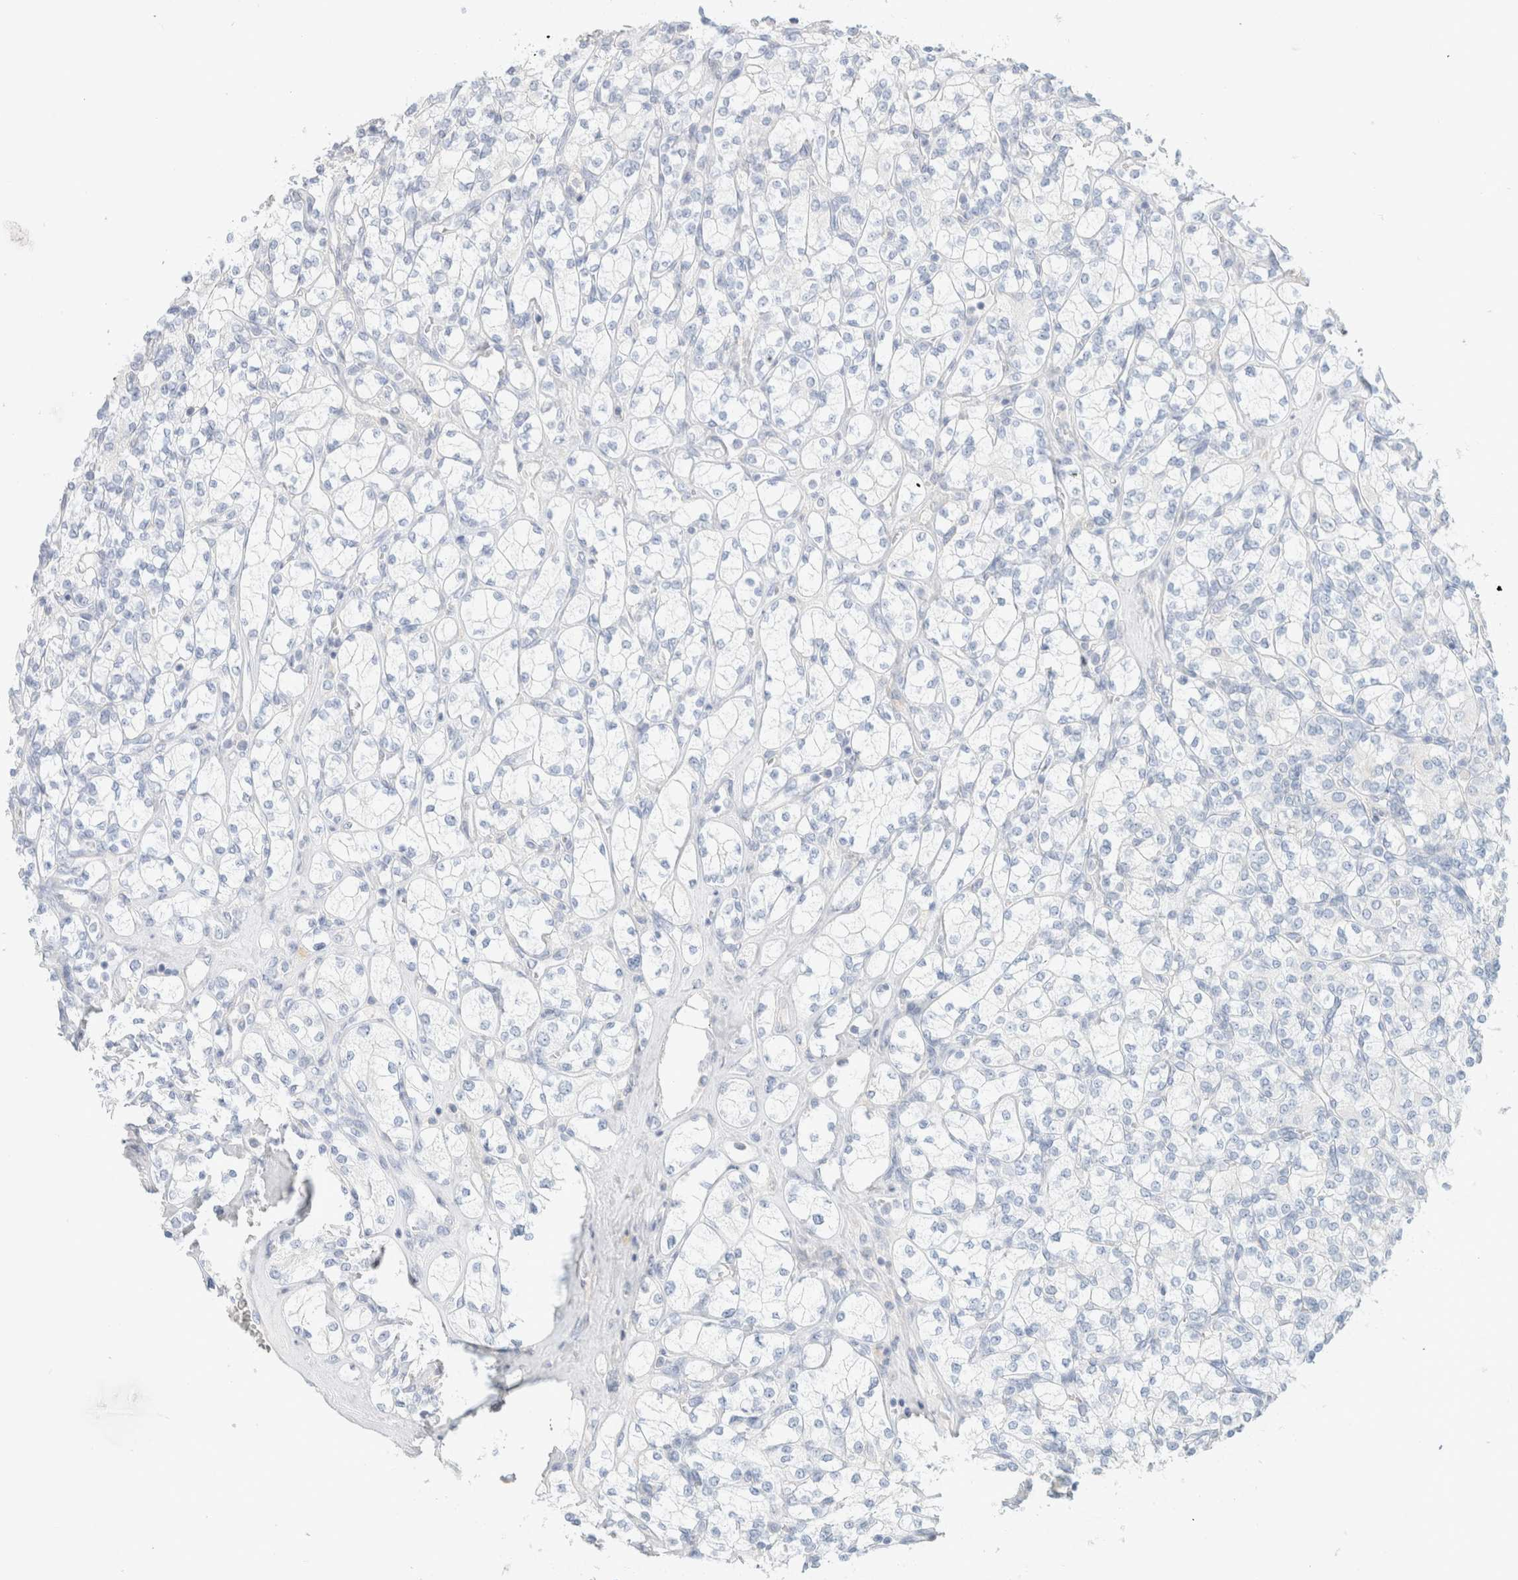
{"staining": {"intensity": "negative", "quantity": "none", "location": "none"}, "tissue": "renal cancer", "cell_type": "Tumor cells", "image_type": "cancer", "snomed": [{"axis": "morphology", "description": "Adenocarcinoma, NOS"}, {"axis": "topography", "description": "Kidney"}], "caption": "High power microscopy photomicrograph of an immunohistochemistry (IHC) histopathology image of renal cancer (adenocarcinoma), revealing no significant expression in tumor cells.", "gene": "CPQ", "patient": {"sex": "male", "age": 77}}